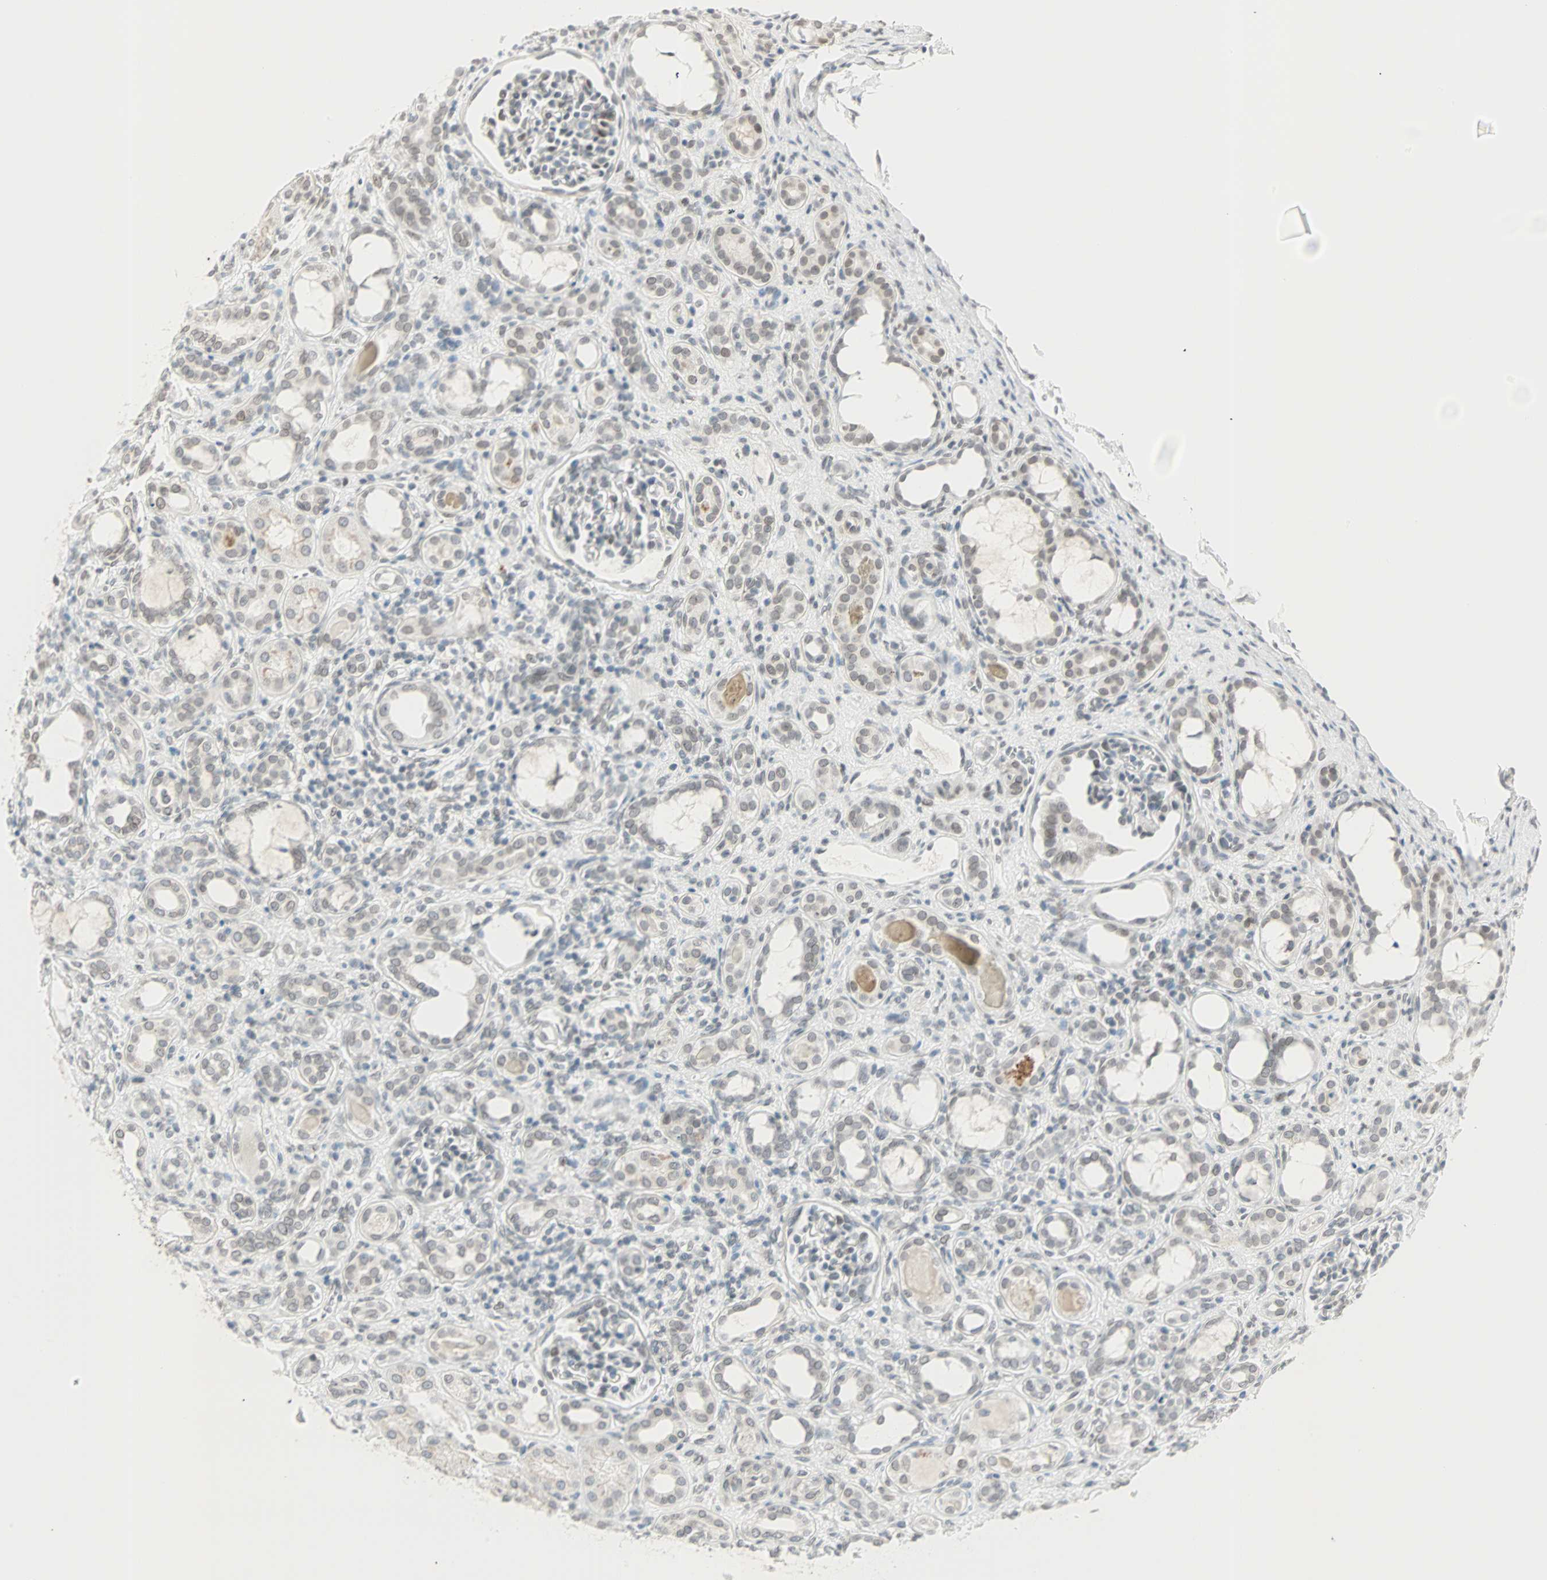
{"staining": {"intensity": "weak", "quantity": "<25%", "location": "cytoplasmic/membranous,nuclear"}, "tissue": "kidney", "cell_type": "Cells in glomeruli", "image_type": "normal", "snomed": [{"axis": "morphology", "description": "Normal tissue, NOS"}, {"axis": "topography", "description": "Kidney"}], "caption": "Kidney stained for a protein using immunohistochemistry (IHC) demonstrates no expression cells in glomeruli.", "gene": "BCAN", "patient": {"sex": "male", "age": 7}}